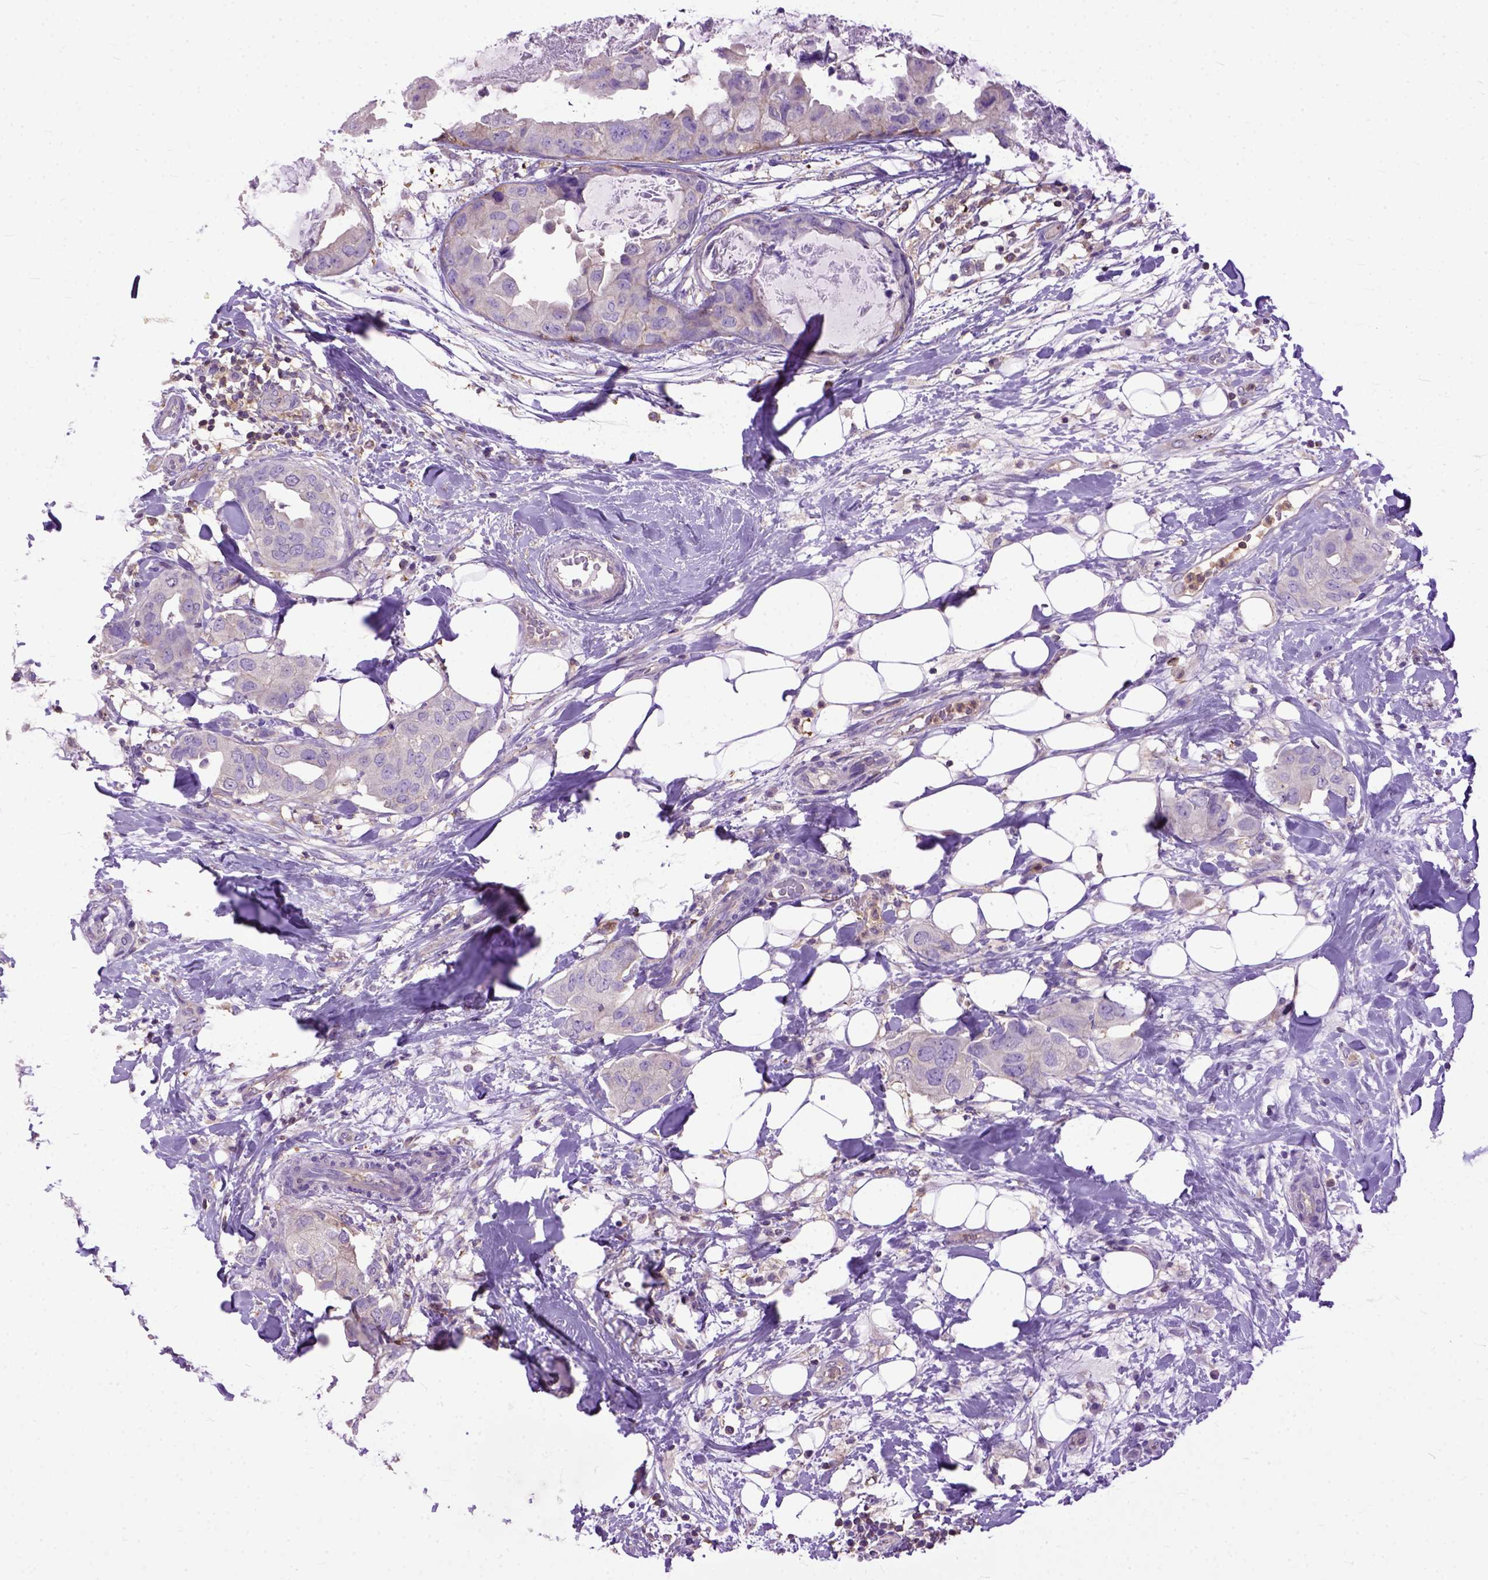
{"staining": {"intensity": "weak", "quantity": "<25%", "location": "cytoplasmic/membranous"}, "tissue": "breast cancer", "cell_type": "Tumor cells", "image_type": "cancer", "snomed": [{"axis": "morphology", "description": "Normal tissue, NOS"}, {"axis": "morphology", "description": "Duct carcinoma"}, {"axis": "topography", "description": "Breast"}], "caption": "Immunohistochemistry of breast cancer reveals no staining in tumor cells.", "gene": "NAMPT", "patient": {"sex": "female", "age": 40}}